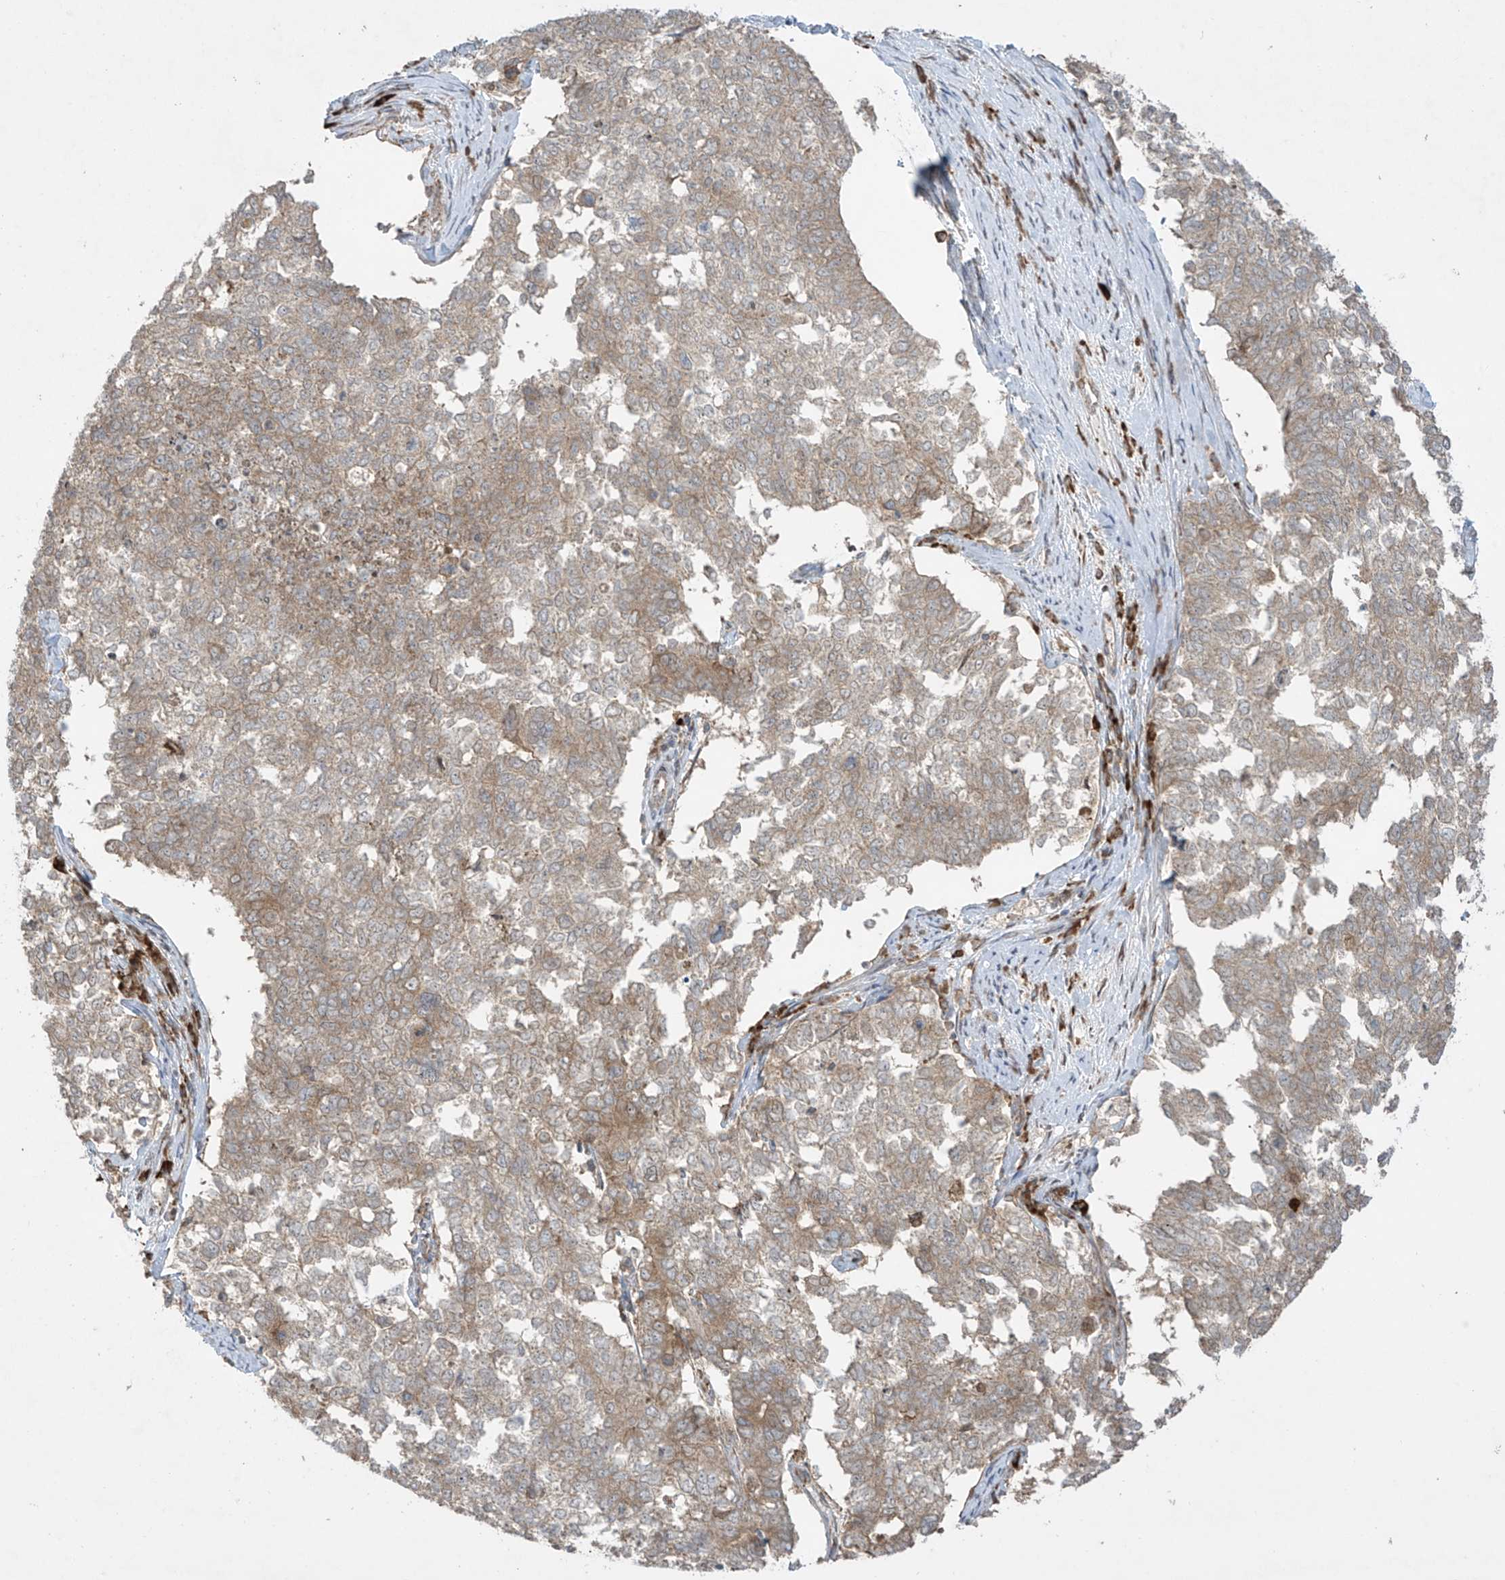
{"staining": {"intensity": "moderate", "quantity": "25%-75%", "location": "cytoplasmic/membranous"}, "tissue": "cervical cancer", "cell_type": "Tumor cells", "image_type": "cancer", "snomed": [{"axis": "morphology", "description": "Squamous cell carcinoma, NOS"}, {"axis": "topography", "description": "Cervix"}], "caption": "Immunohistochemical staining of cervical cancer (squamous cell carcinoma) shows moderate cytoplasmic/membranous protein positivity in about 25%-75% of tumor cells.", "gene": "PPAT", "patient": {"sex": "female", "age": 63}}